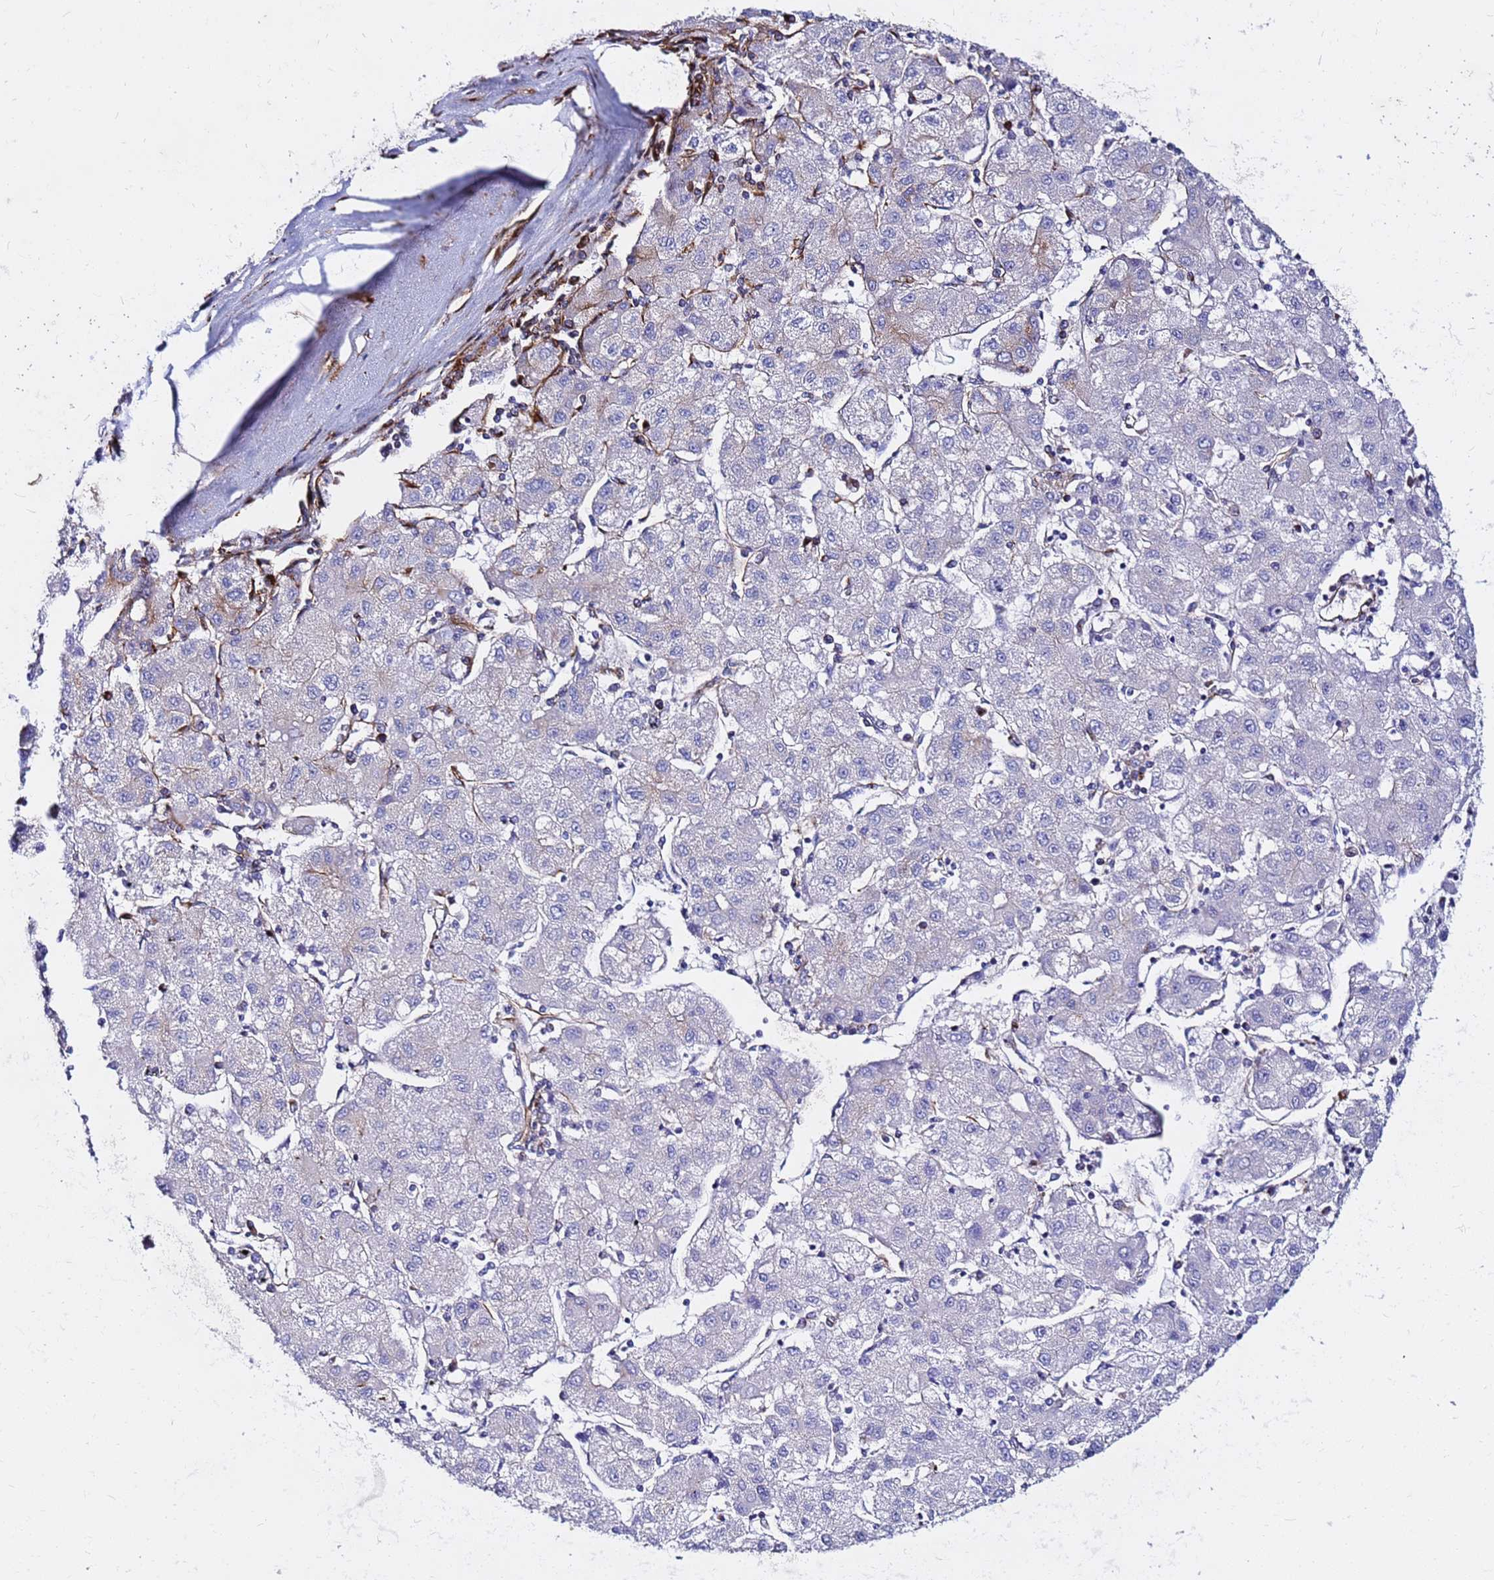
{"staining": {"intensity": "negative", "quantity": "none", "location": "none"}, "tissue": "liver cancer", "cell_type": "Tumor cells", "image_type": "cancer", "snomed": [{"axis": "morphology", "description": "Carcinoma, Hepatocellular, NOS"}, {"axis": "topography", "description": "Liver"}], "caption": "Immunohistochemistry (IHC) of liver hepatocellular carcinoma displays no positivity in tumor cells.", "gene": "TUBA8", "patient": {"sex": "male", "age": 72}}